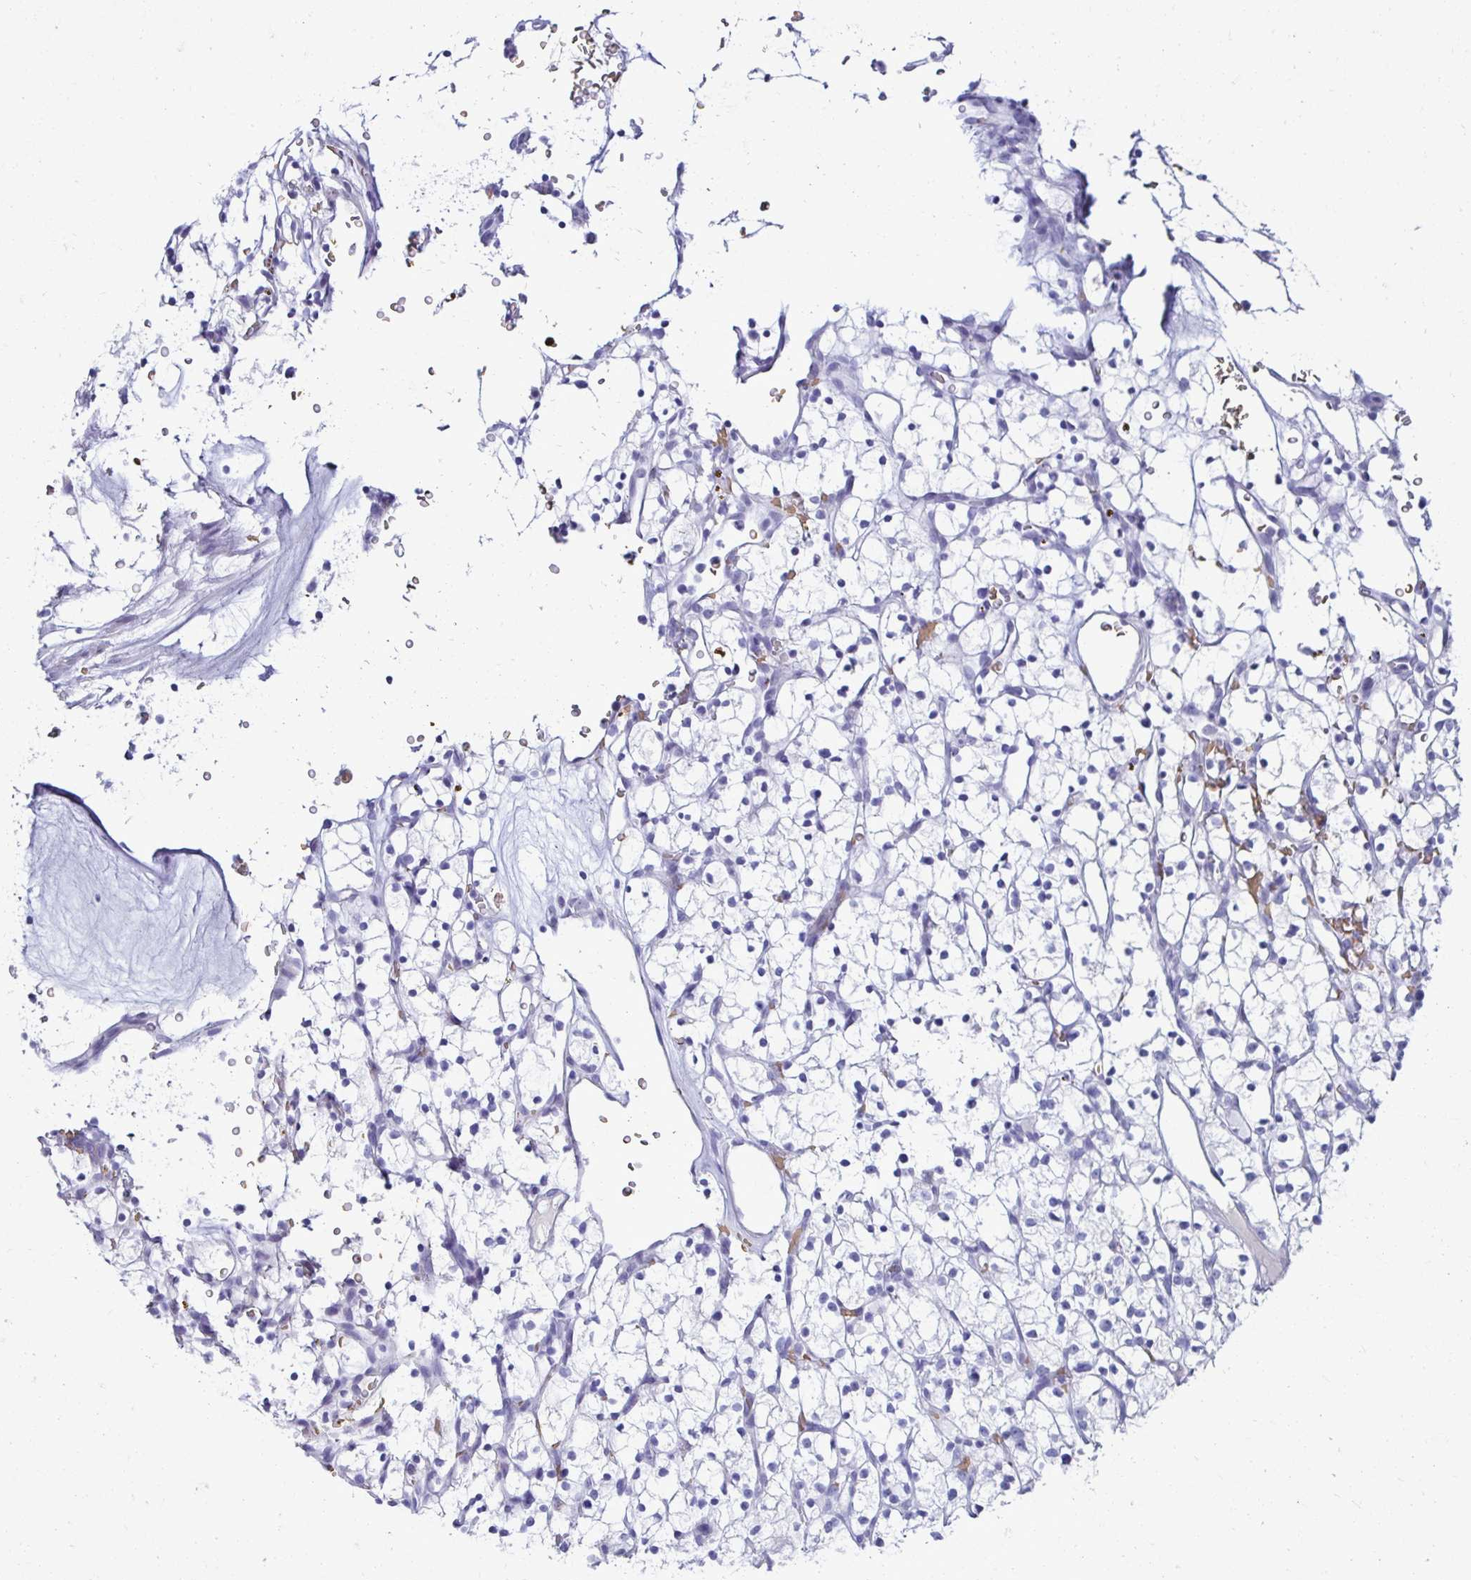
{"staining": {"intensity": "negative", "quantity": "none", "location": "none"}, "tissue": "renal cancer", "cell_type": "Tumor cells", "image_type": "cancer", "snomed": [{"axis": "morphology", "description": "Adenocarcinoma, NOS"}, {"axis": "topography", "description": "Kidney"}], "caption": "Adenocarcinoma (renal) was stained to show a protein in brown. There is no significant staining in tumor cells.", "gene": "RHBDL3", "patient": {"sex": "female", "age": 64}}